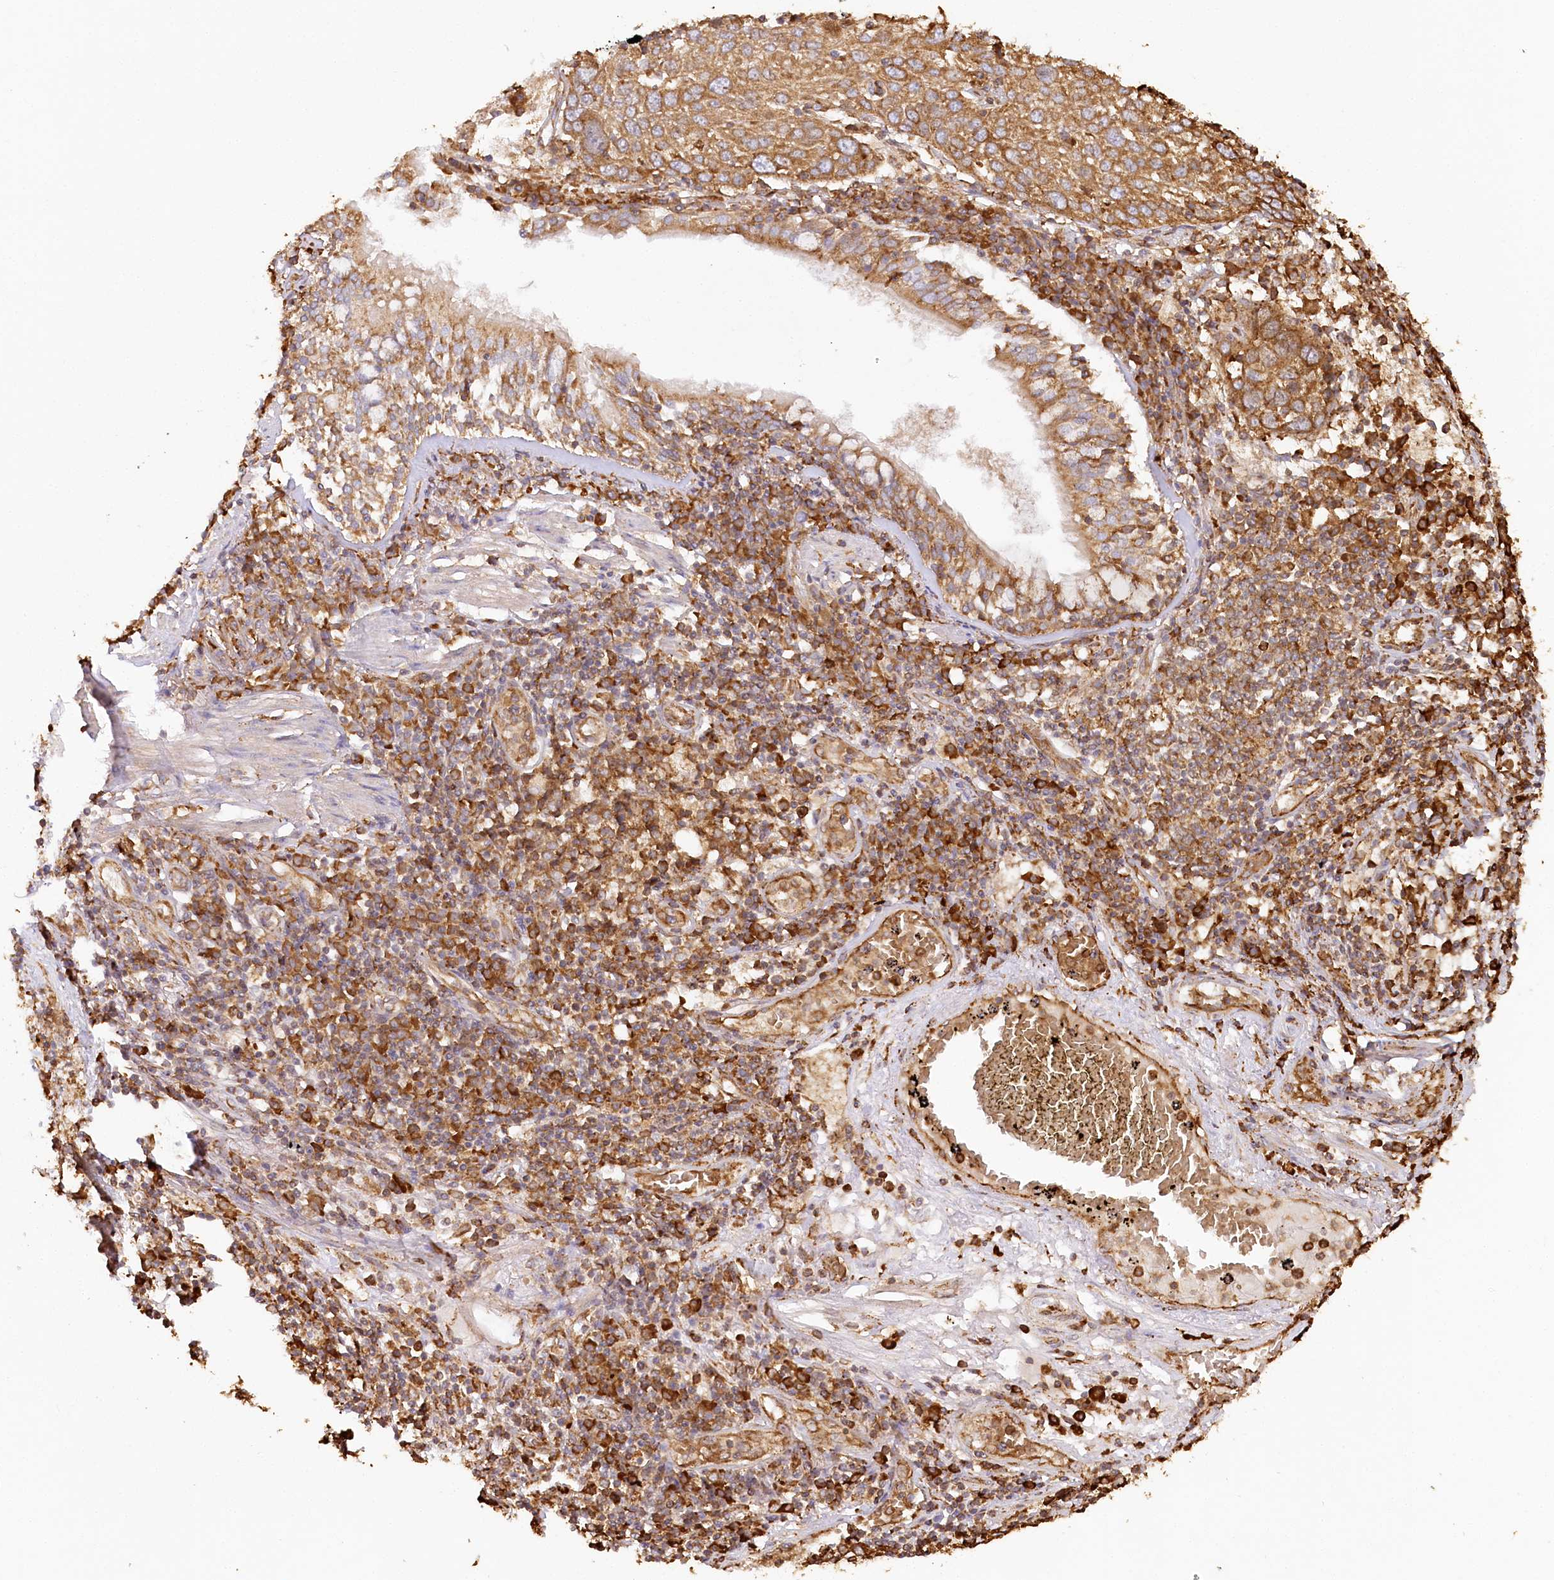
{"staining": {"intensity": "moderate", "quantity": ">75%", "location": "cytoplasmic/membranous"}, "tissue": "lung cancer", "cell_type": "Tumor cells", "image_type": "cancer", "snomed": [{"axis": "morphology", "description": "Squamous cell carcinoma, NOS"}, {"axis": "topography", "description": "Lung"}], "caption": "Immunohistochemical staining of squamous cell carcinoma (lung) demonstrates medium levels of moderate cytoplasmic/membranous expression in about >75% of tumor cells.", "gene": "ACAP2", "patient": {"sex": "male", "age": 65}}